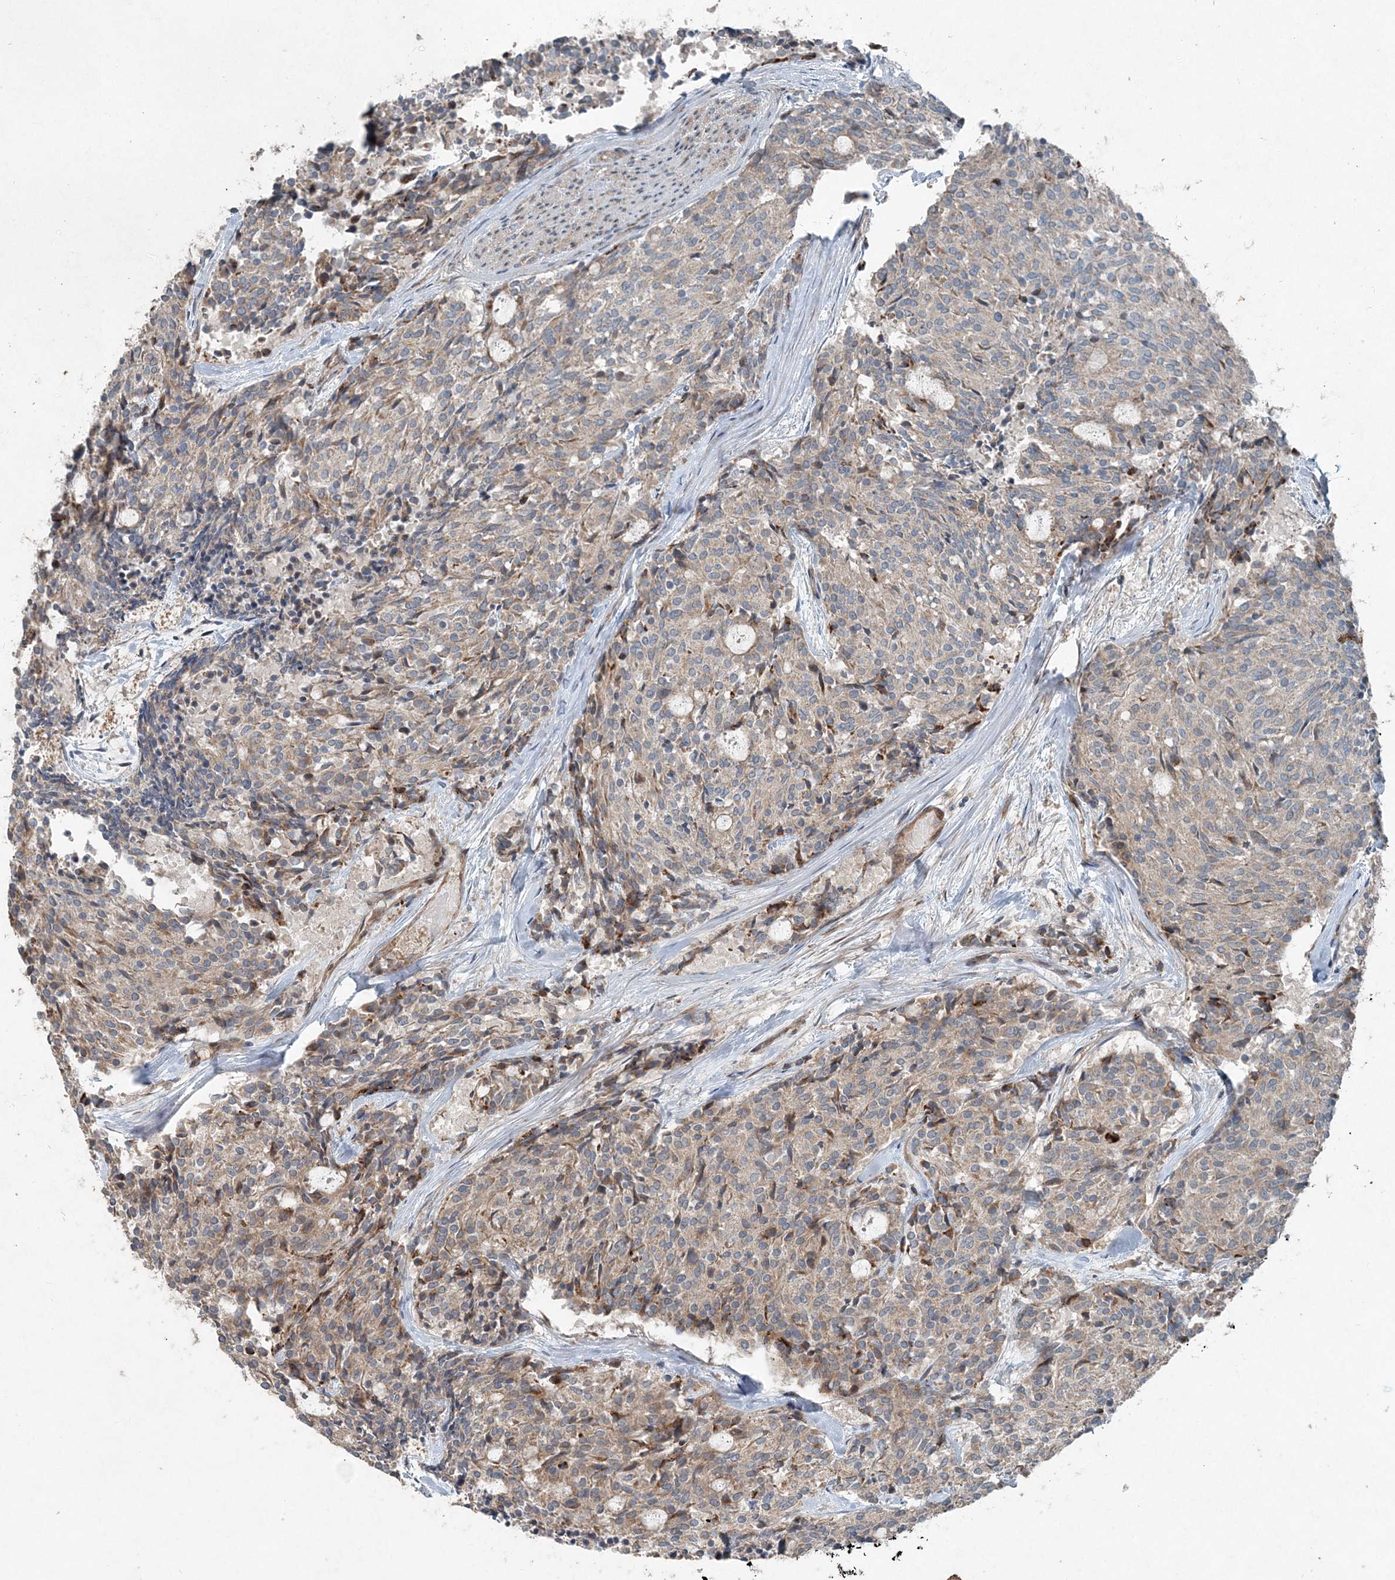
{"staining": {"intensity": "weak", "quantity": "<25%", "location": "cytoplasmic/membranous"}, "tissue": "carcinoid", "cell_type": "Tumor cells", "image_type": "cancer", "snomed": [{"axis": "morphology", "description": "Carcinoid, malignant, NOS"}, {"axis": "topography", "description": "Pancreas"}], "caption": "A high-resolution image shows immunohistochemistry (IHC) staining of malignant carcinoid, which reveals no significant staining in tumor cells.", "gene": "INTU", "patient": {"sex": "female", "age": 54}}